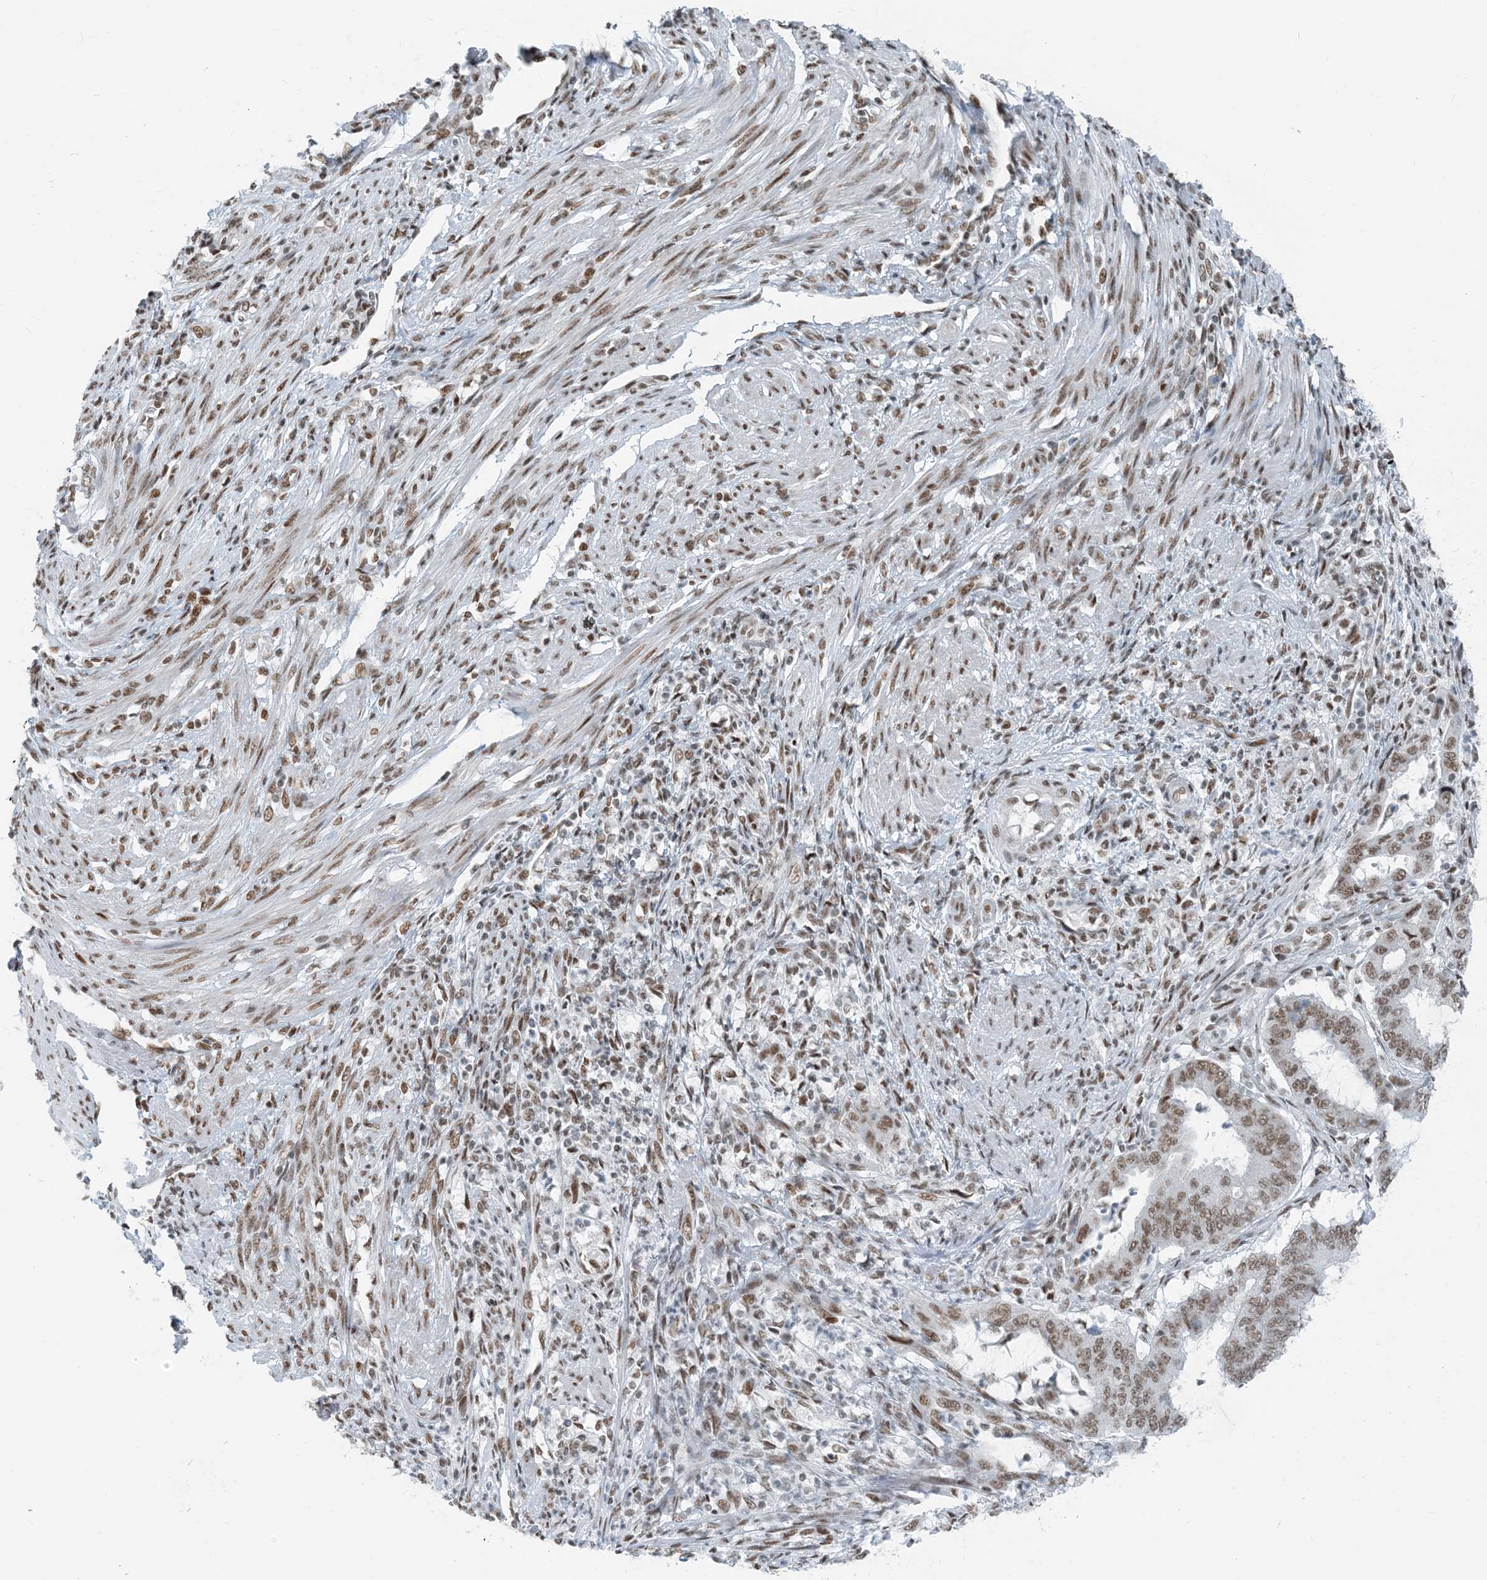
{"staining": {"intensity": "moderate", "quantity": ">75%", "location": "nuclear"}, "tissue": "endometrial cancer", "cell_type": "Tumor cells", "image_type": "cancer", "snomed": [{"axis": "morphology", "description": "Adenocarcinoma, NOS"}, {"axis": "topography", "description": "Endometrium"}], "caption": "Immunohistochemistry (IHC) histopathology image of neoplastic tissue: endometrial cancer stained using IHC demonstrates medium levels of moderate protein expression localized specifically in the nuclear of tumor cells, appearing as a nuclear brown color.", "gene": "ZNF500", "patient": {"sex": "female", "age": 51}}